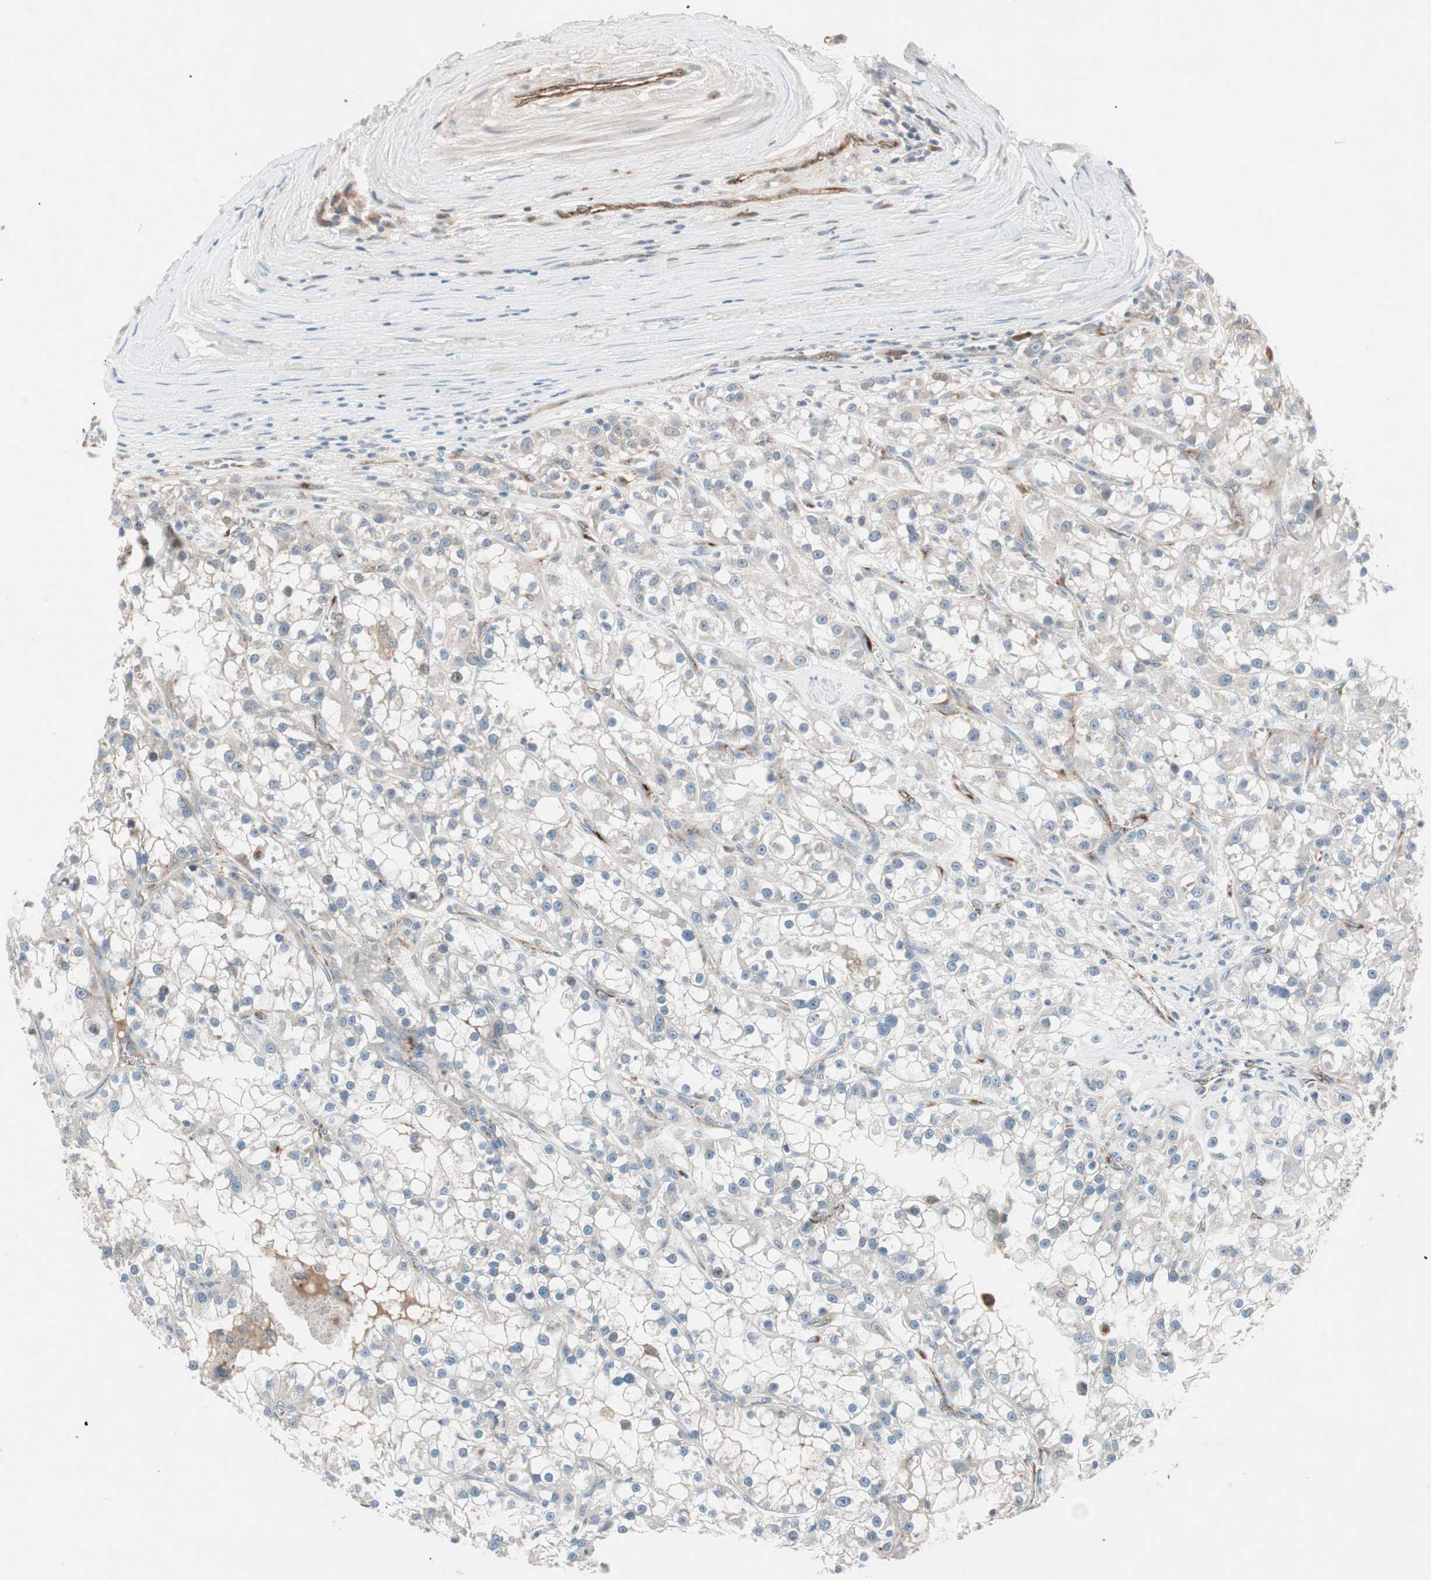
{"staining": {"intensity": "negative", "quantity": "none", "location": "none"}, "tissue": "renal cancer", "cell_type": "Tumor cells", "image_type": "cancer", "snomed": [{"axis": "morphology", "description": "Adenocarcinoma, NOS"}, {"axis": "topography", "description": "Kidney"}], "caption": "An immunohistochemistry micrograph of renal adenocarcinoma is shown. There is no staining in tumor cells of renal adenocarcinoma.", "gene": "FGFR4", "patient": {"sex": "female", "age": 52}}